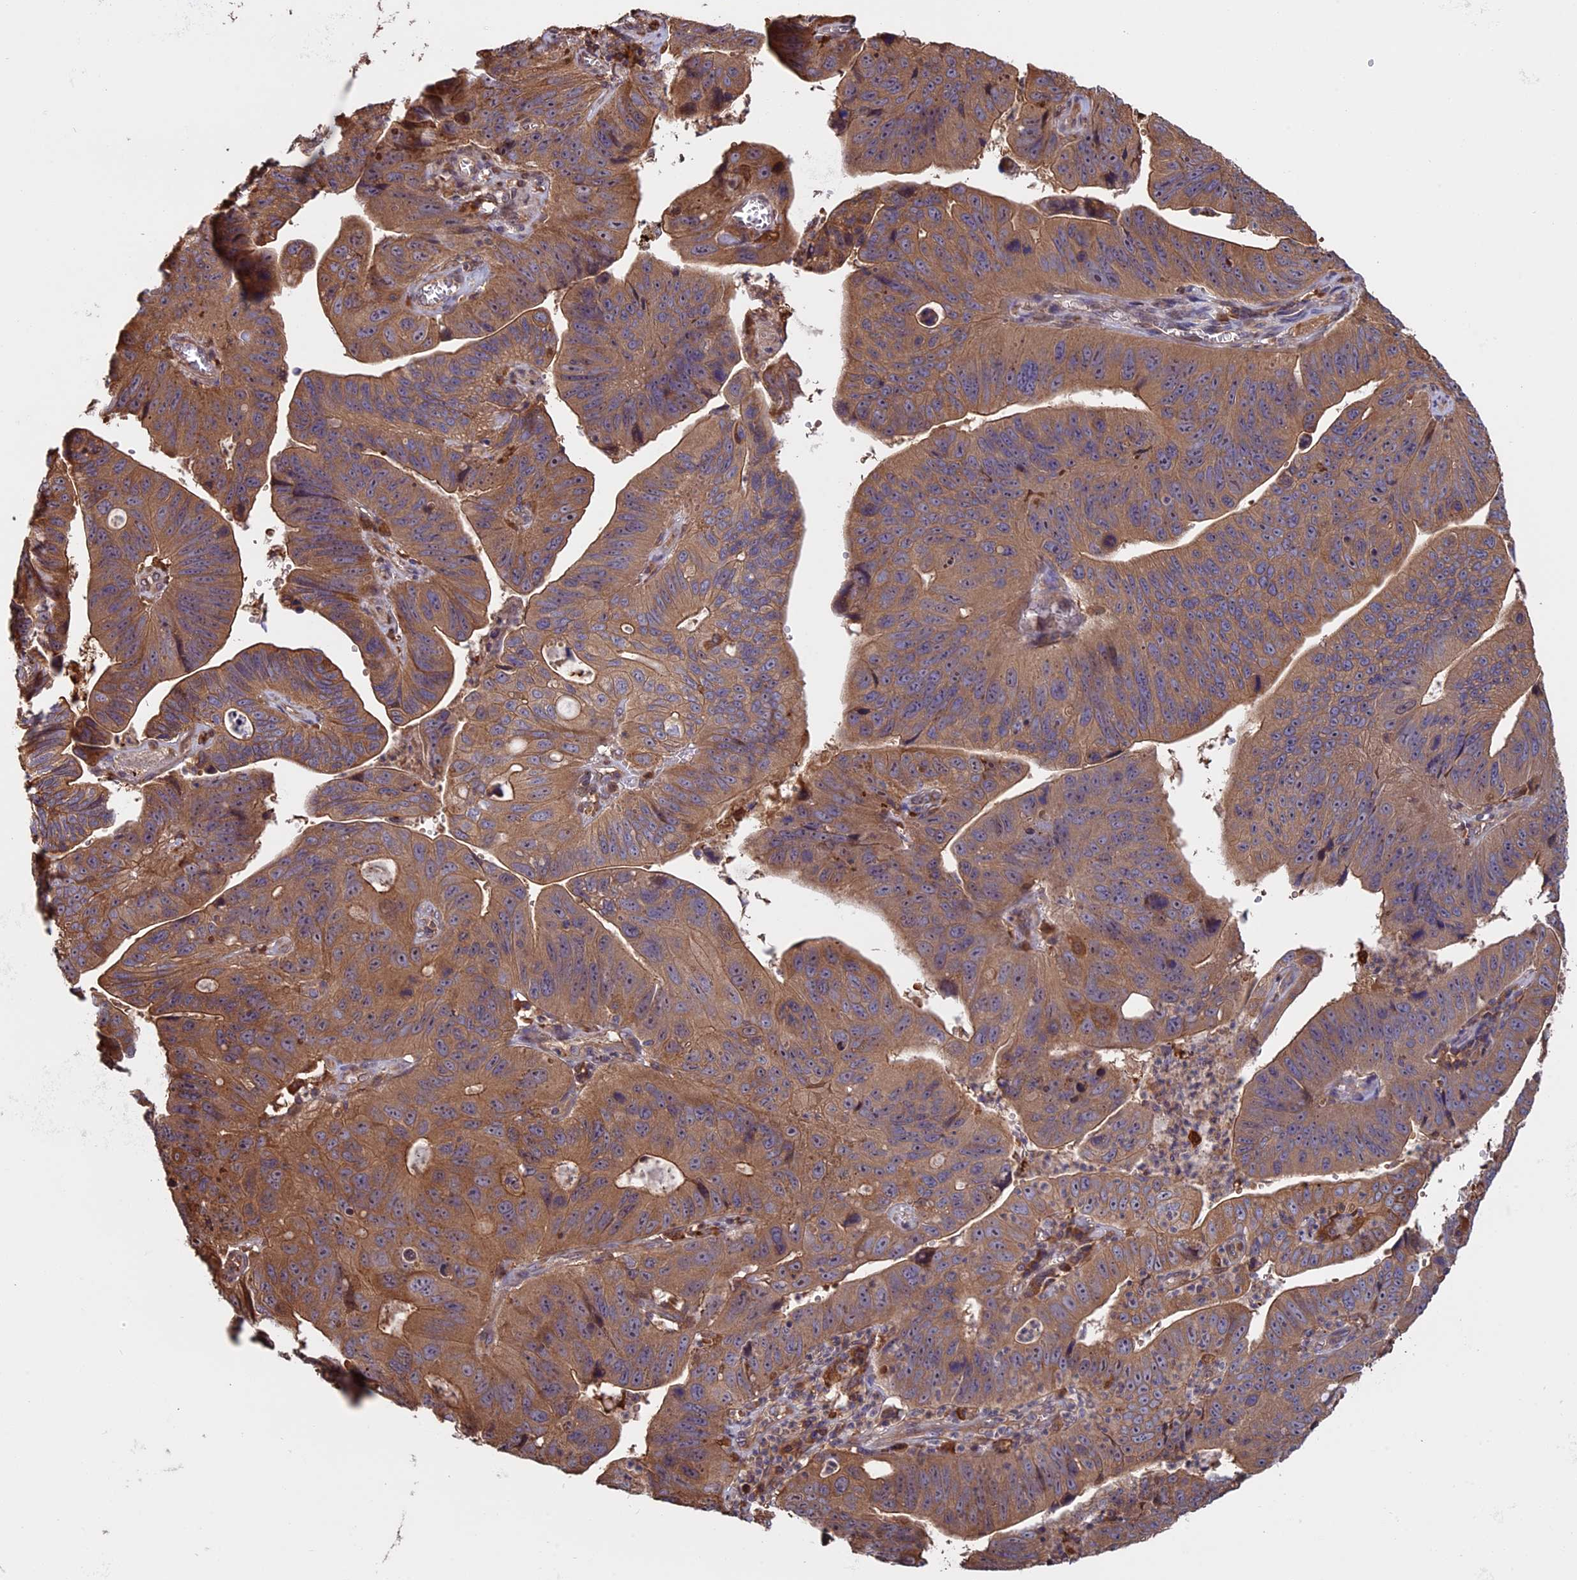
{"staining": {"intensity": "moderate", "quantity": ">75%", "location": "cytoplasmic/membranous"}, "tissue": "stomach cancer", "cell_type": "Tumor cells", "image_type": "cancer", "snomed": [{"axis": "morphology", "description": "Adenocarcinoma, NOS"}, {"axis": "topography", "description": "Stomach"}], "caption": "Stomach cancer was stained to show a protein in brown. There is medium levels of moderate cytoplasmic/membranous positivity in about >75% of tumor cells. Using DAB (3,3'-diaminobenzidine) (brown) and hematoxylin (blue) stains, captured at high magnification using brightfield microscopy.", "gene": "VWA3A", "patient": {"sex": "male", "age": 59}}